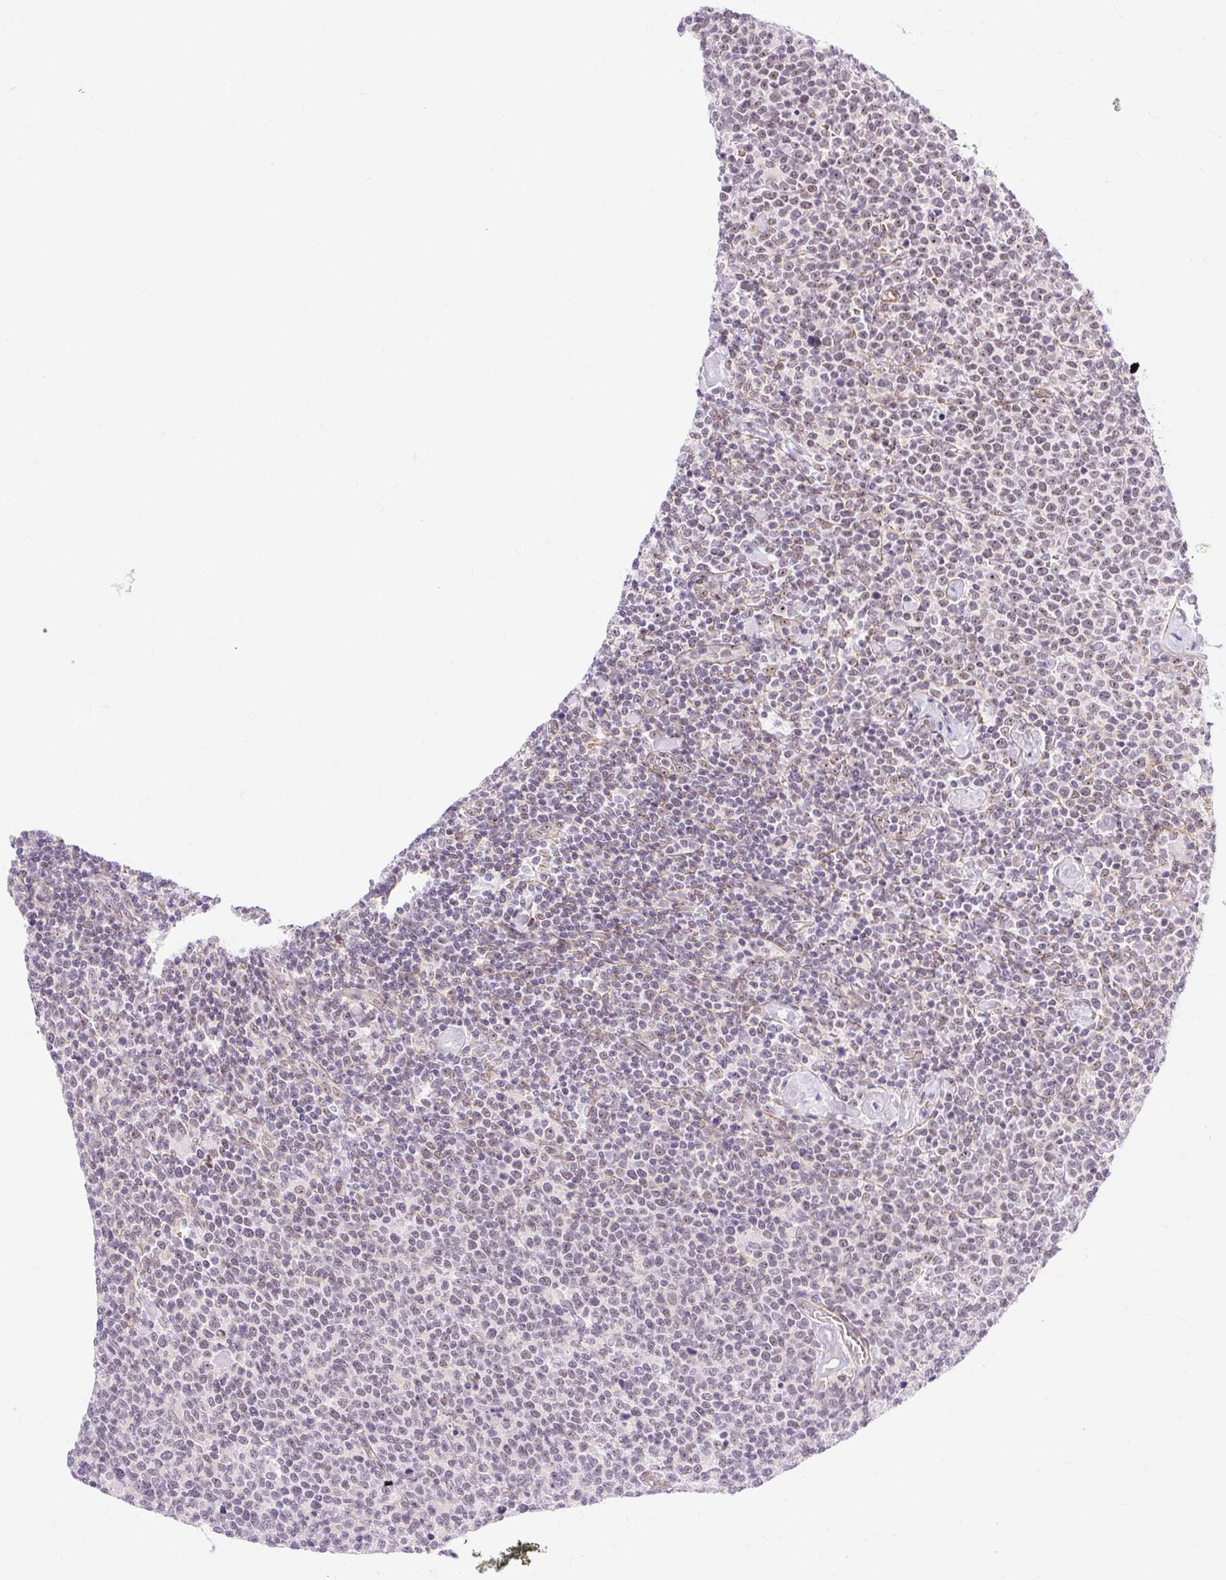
{"staining": {"intensity": "weak", "quantity": "25%-75%", "location": "nuclear"}, "tissue": "lymphoma", "cell_type": "Tumor cells", "image_type": "cancer", "snomed": [{"axis": "morphology", "description": "Malignant lymphoma, non-Hodgkin's type, High grade"}, {"axis": "topography", "description": "Lymph node"}], "caption": "Protein staining of lymphoma tissue exhibits weak nuclear staining in approximately 25%-75% of tumor cells. (Stains: DAB (3,3'-diaminobenzidine) in brown, nuclei in blue, Microscopy: brightfield microscopy at high magnification).", "gene": "OBP2A", "patient": {"sex": "male", "age": 61}}